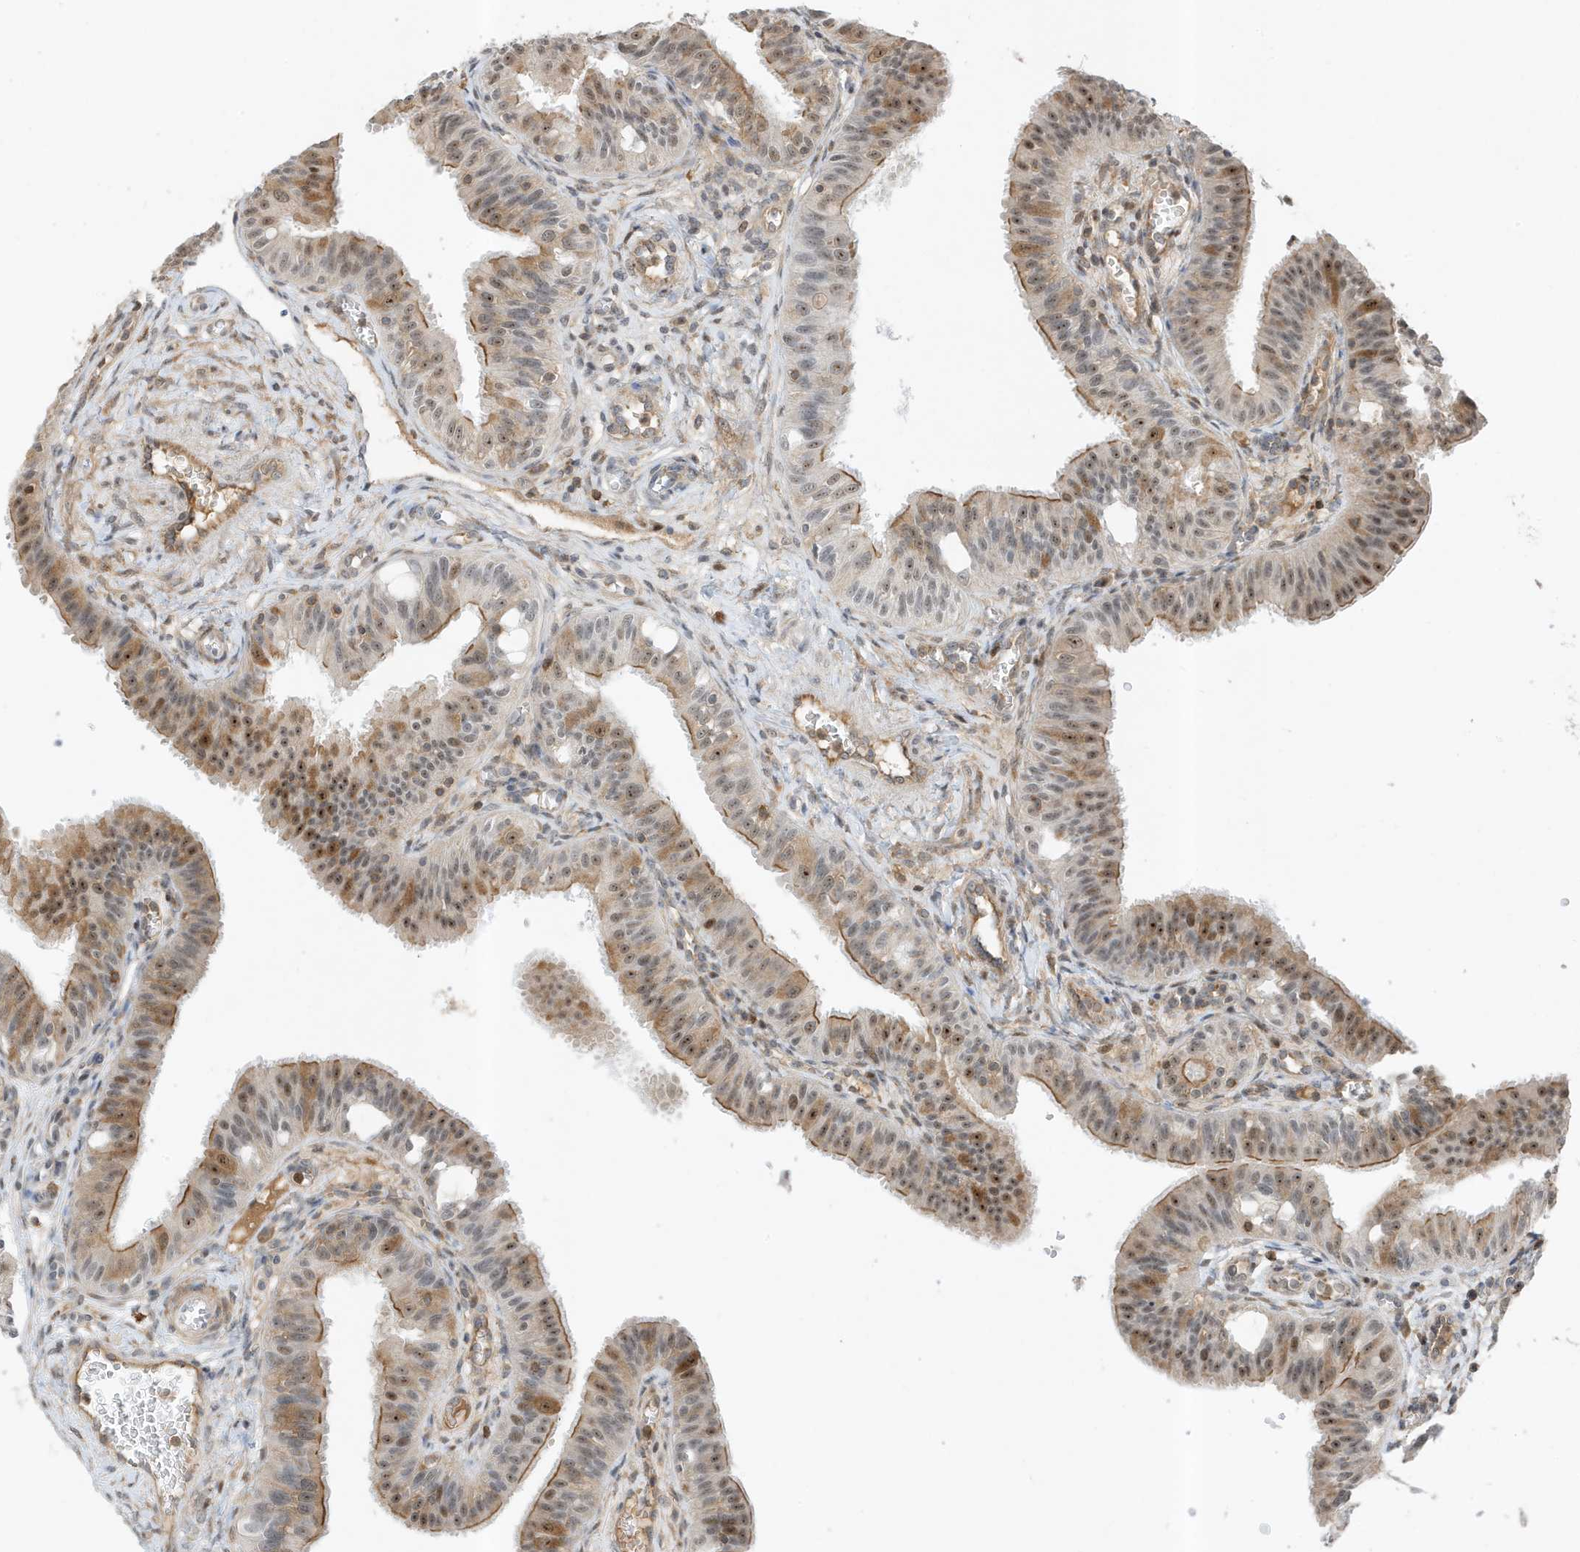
{"staining": {"intensity": "moderate", "quantity": "25%-75%", "location": "cytoplasmic/membranous"}, "tissue": "fallopian tube", "cell_type": "Glandular cells", "image_type": "normal", "snomed": [{"axis": "morphology", "description": "Normal tissue, NOS"}, {"axis": "topography", "description": "Fallopian tube"}, {"axis": "topography", "description": "Ovary"}], "caption": "Fallopian tube stained with a brown dye shows moderate cytoplasmic/membranous positive expression in about 25%-75% of glandular cells.", "gene": "MAST3", "patient": {"sex": "female", "age": 42}}